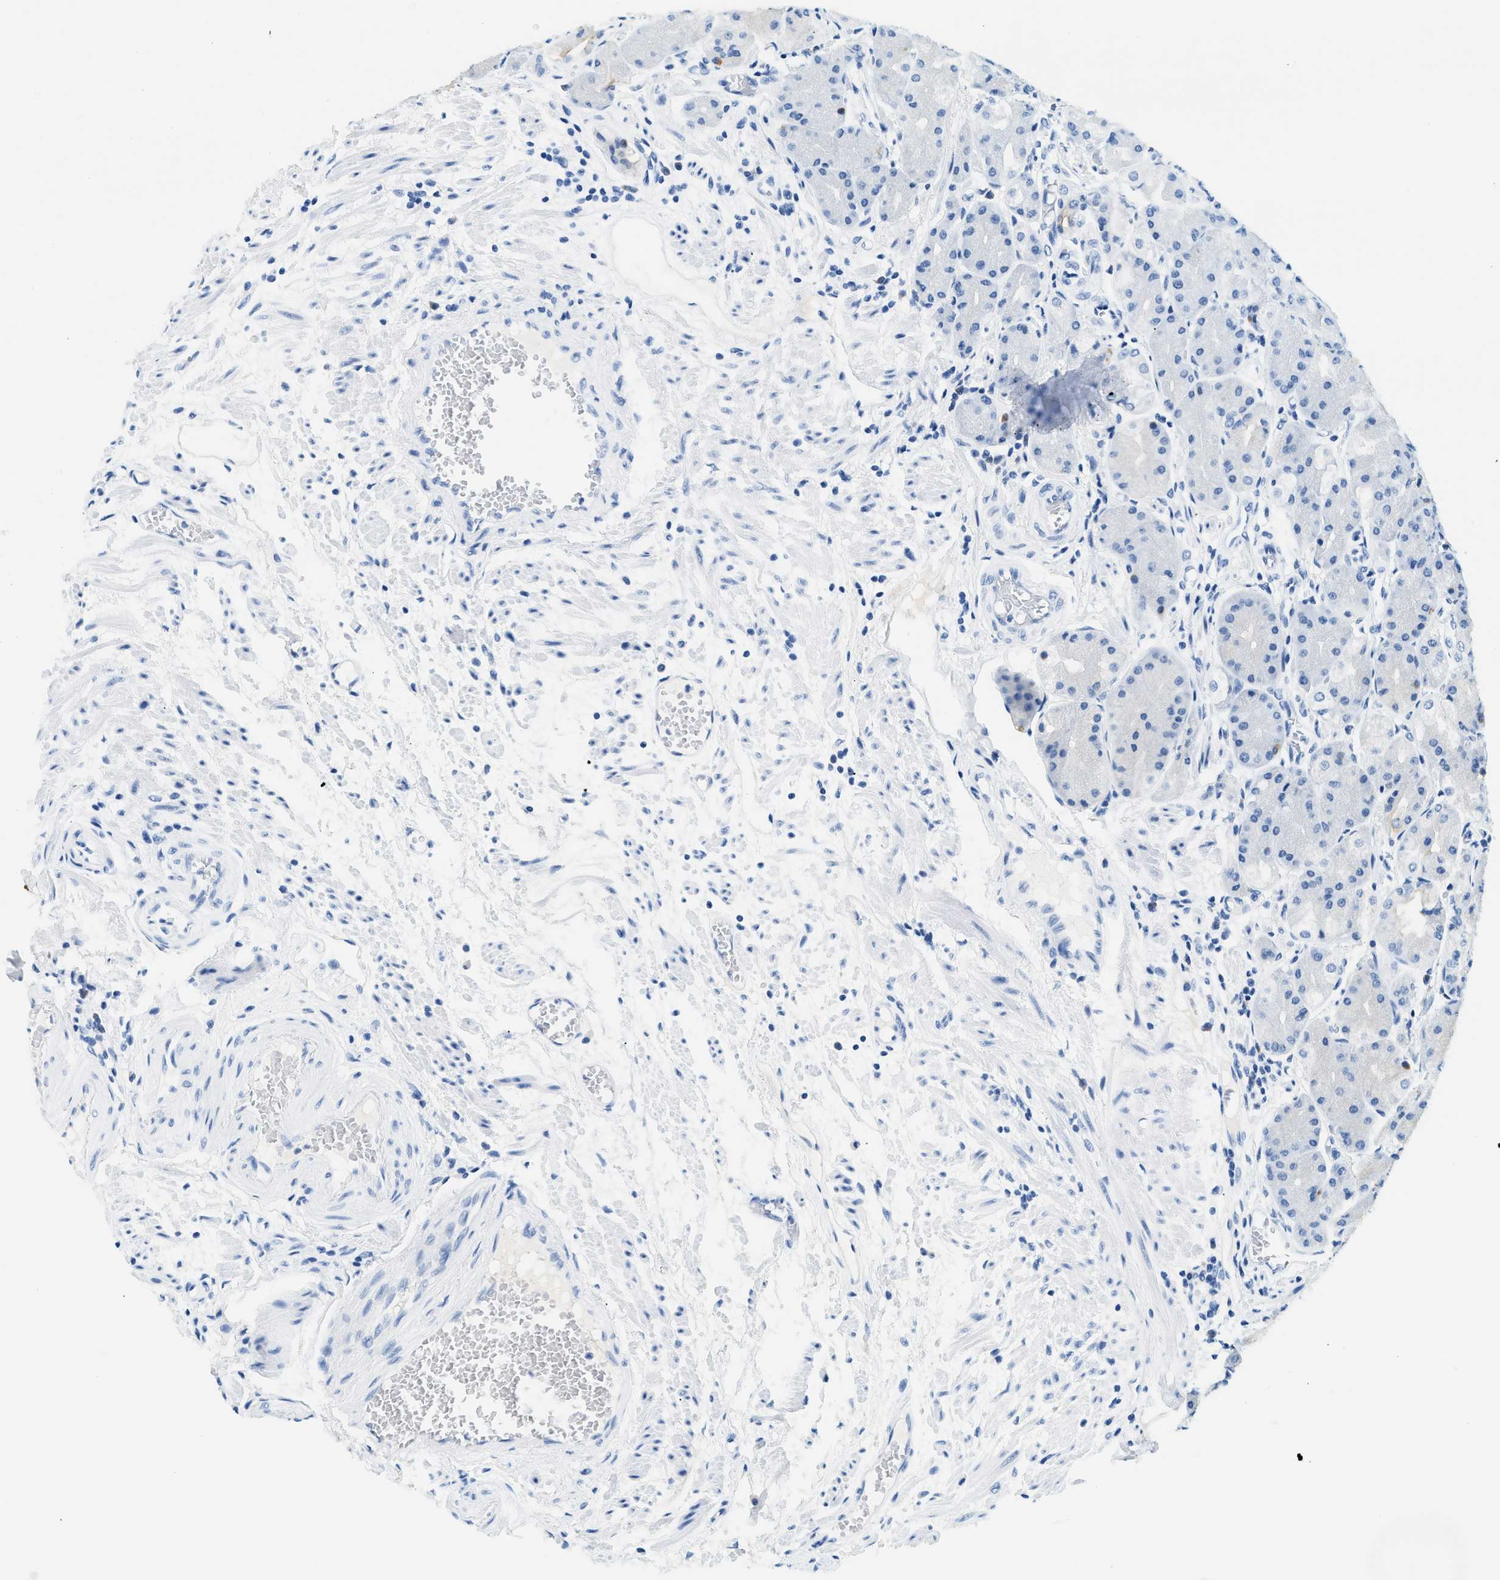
{"staining": {"intensity": "moderate", "quantity": "25%-75%", "location": "cytoplasmic/membranous"}, "tissue": "stomach", "cell_type": "Glandular cells", "image_type": "normal", "snomed": [{"axis": "morphology", "description": "Normal tissue, NOS"}, {"axis": "topography", "description": "Stomach, upper"}], "caption": "DAB immunohistochemical staining of normal human stomach shows moderate cytoplasmic/membranous protein positivity in approximately 25%-75% of glandular cells. (brown staining indicates protein expression, while blue staining denotes nuclei).", "gene": "STXBP2", "patient": {"sex": "male", "age": 72}}